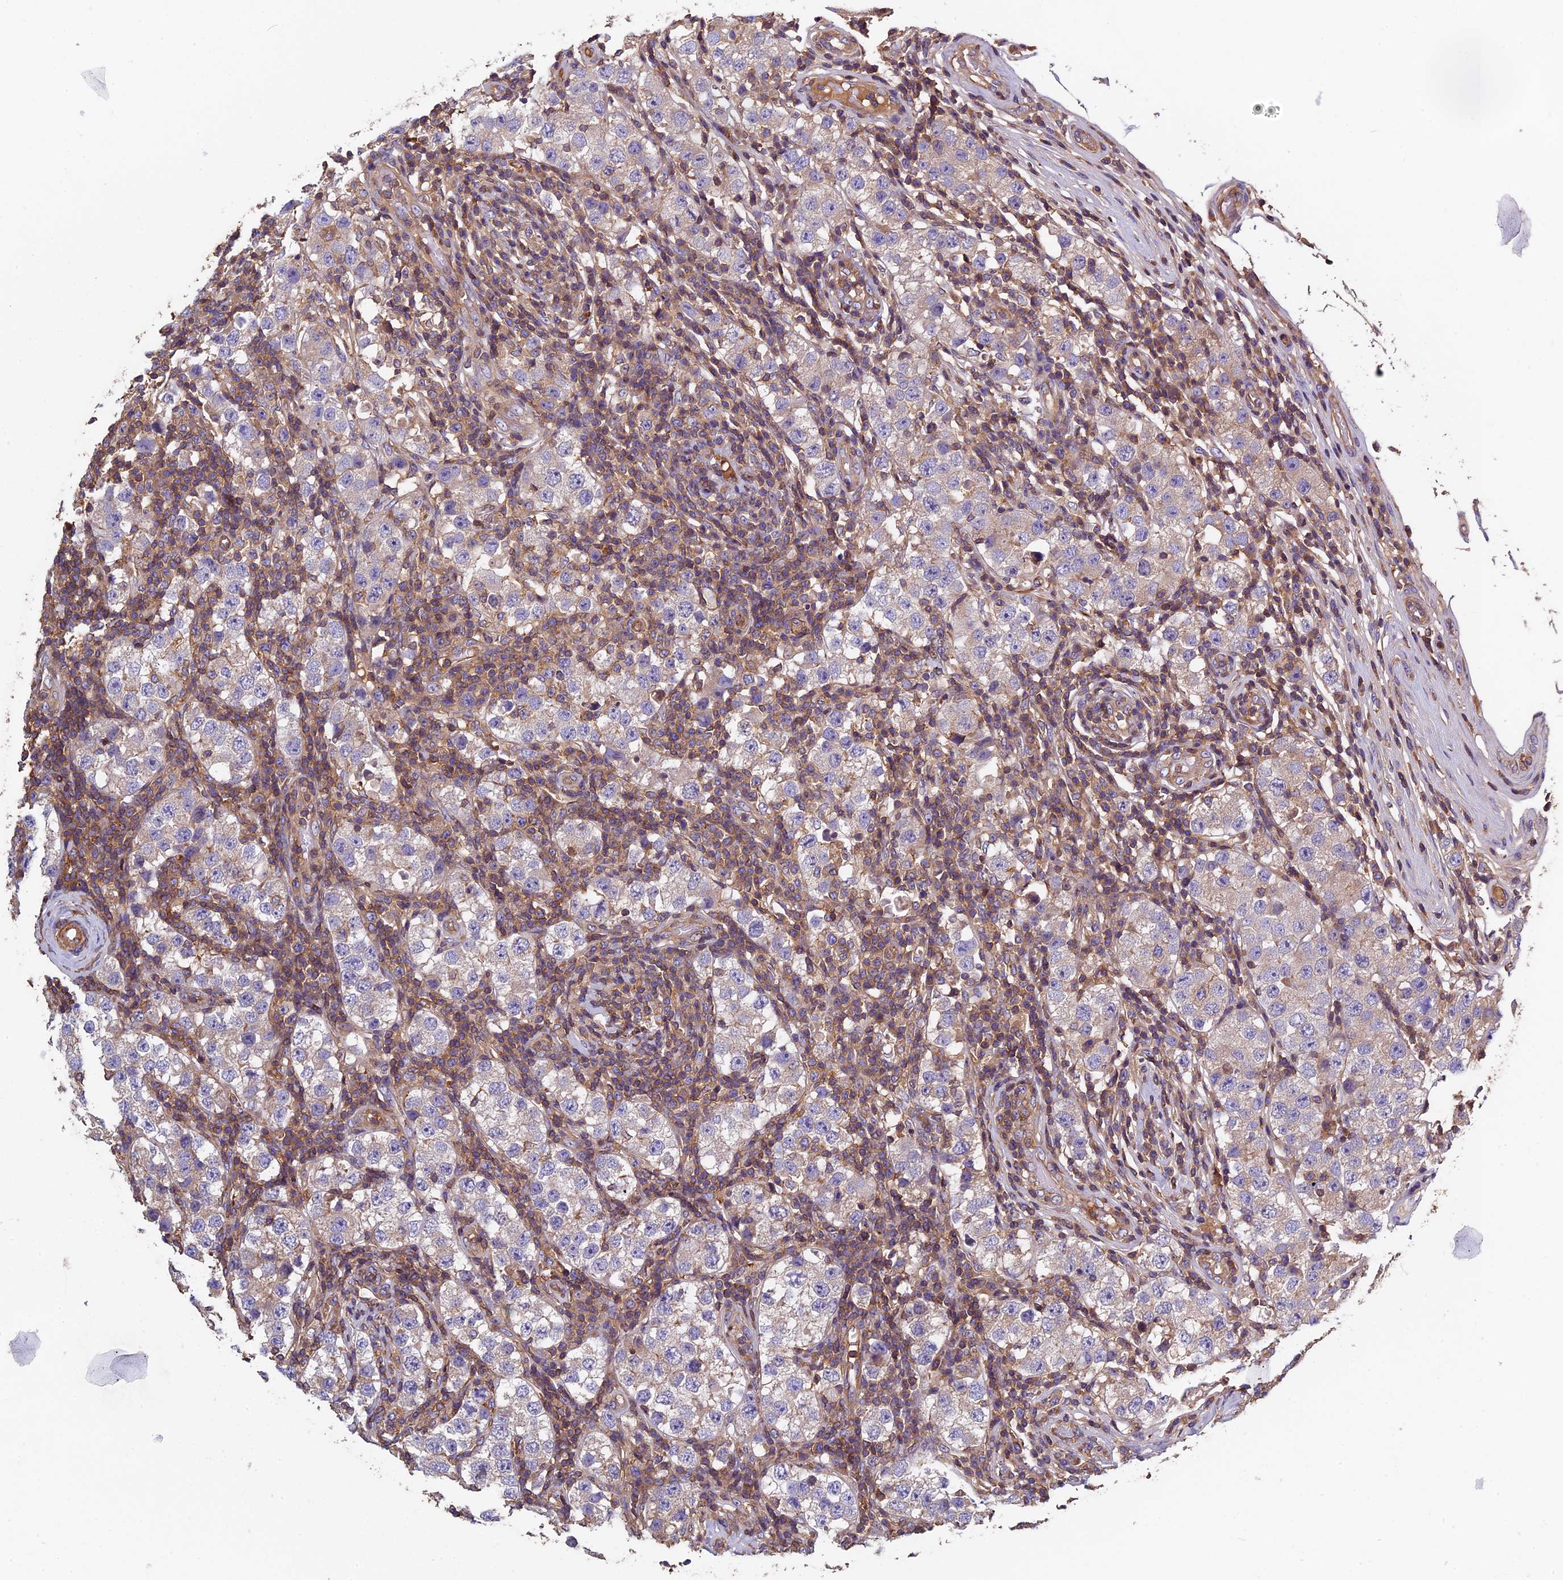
{"staining": {"intensity": "weak", "quantity": "25%-75%", "location": "cytoplasmic/membranous"}, "tissue": "testis cancer", "cell_type": "Tumor cells", "image_type": "cancer", "snomed": [{"axis": "morphology", "description": "Seminoma, NOS"}, {"axis": "topography", "description": "Testis"}], "caption": "This is an image of immunohistochemistry (IHC) staining of testis seminoma, which shows weak expression in the cytoplasmic/membranous of tumor cells.", "gene": "CCDC153", "patient": {"sex": "male", "age": 34}}